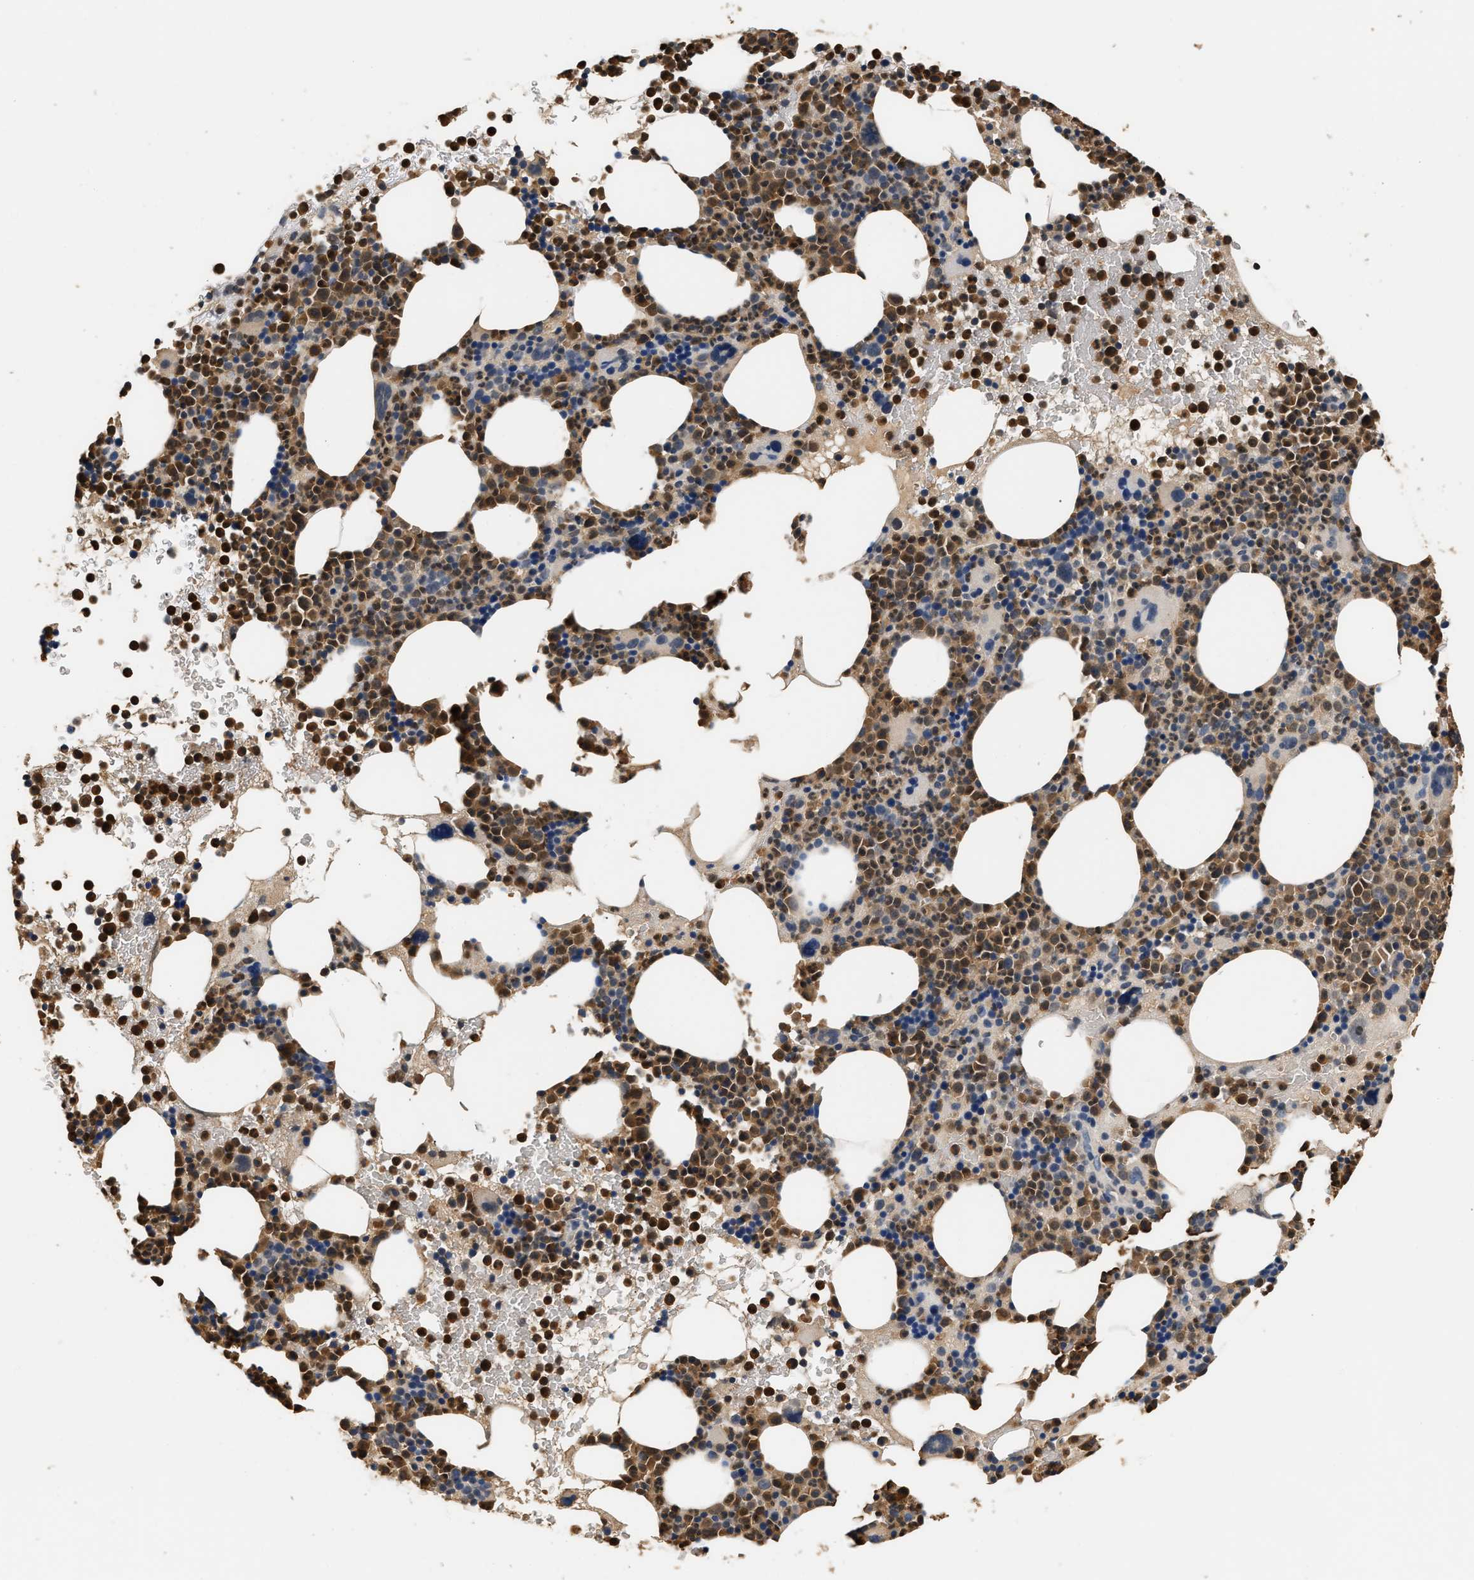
{"staining": {"intensity": "moderate", "quantity": ">75%", "location": "cytoplasmic/membranous"}, "tissue": "bone marrow", "cell_type": "Hematopoietic cells", "image_type": "normal", "snomed": [{"axis": "morphology", "description": "Normal tissue, NOS"}, {"axis": "morphology", "description": "Inflammation, NOS"}, {"axis": "topography", "description": "Bone marrow"}], "caption": "This histopathology image exhibits unremarkable bone marrow stained with immunohistochemistry to label a protein in brown. The cytoplasmic/membranous of hematopoietic cells show moderate positivity for the protein. Nuclei are counter-stained blue.", "gene": "GPI", "patient": {"sex": "female", "age": 53}}